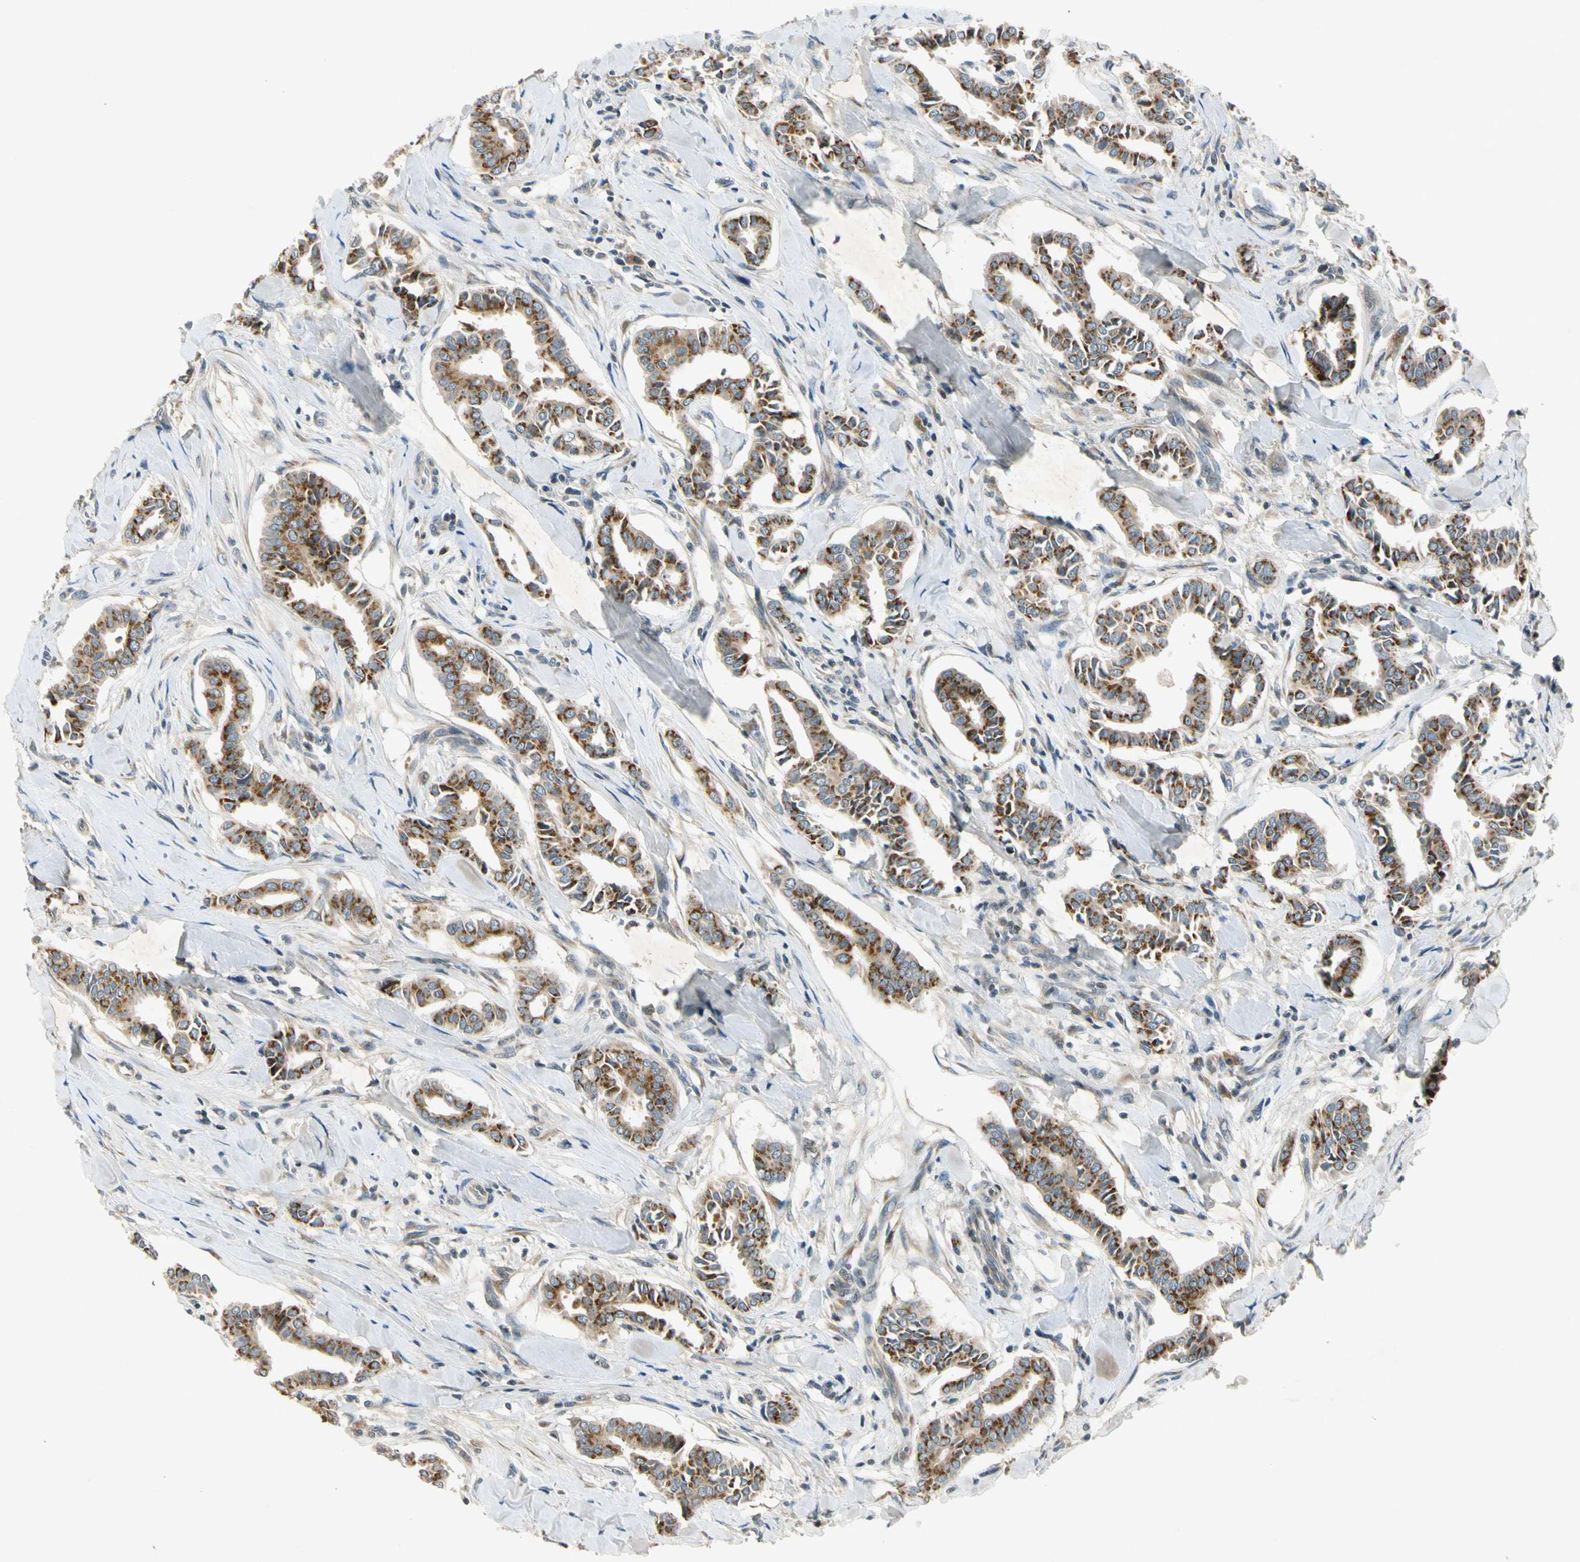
{"staining": {"intensity": "strong", "quantity": ">75%", "location": "cytoplasmic/membranous"}, "tissue": "head and neck cancer", "cell_type": "Tumor cells", "image_type": "cancer", "snomed": [{"axis": "morphology", "description": "Adenocarcinoma, NOS"}, {"axis": "topography", "description": "Salivary gland"}, {"axis": "topography", "description": "Head-Neck"}], "caption": "There is high levels of strong cytoplasmic/membranous staining in tumor cells of adenocarcinoma (head and neck), as demonstrated by immunohistochemical staining (brown color).", "gene": "RPS6KB2", "patient": {"sex": "female", "age": 59}}